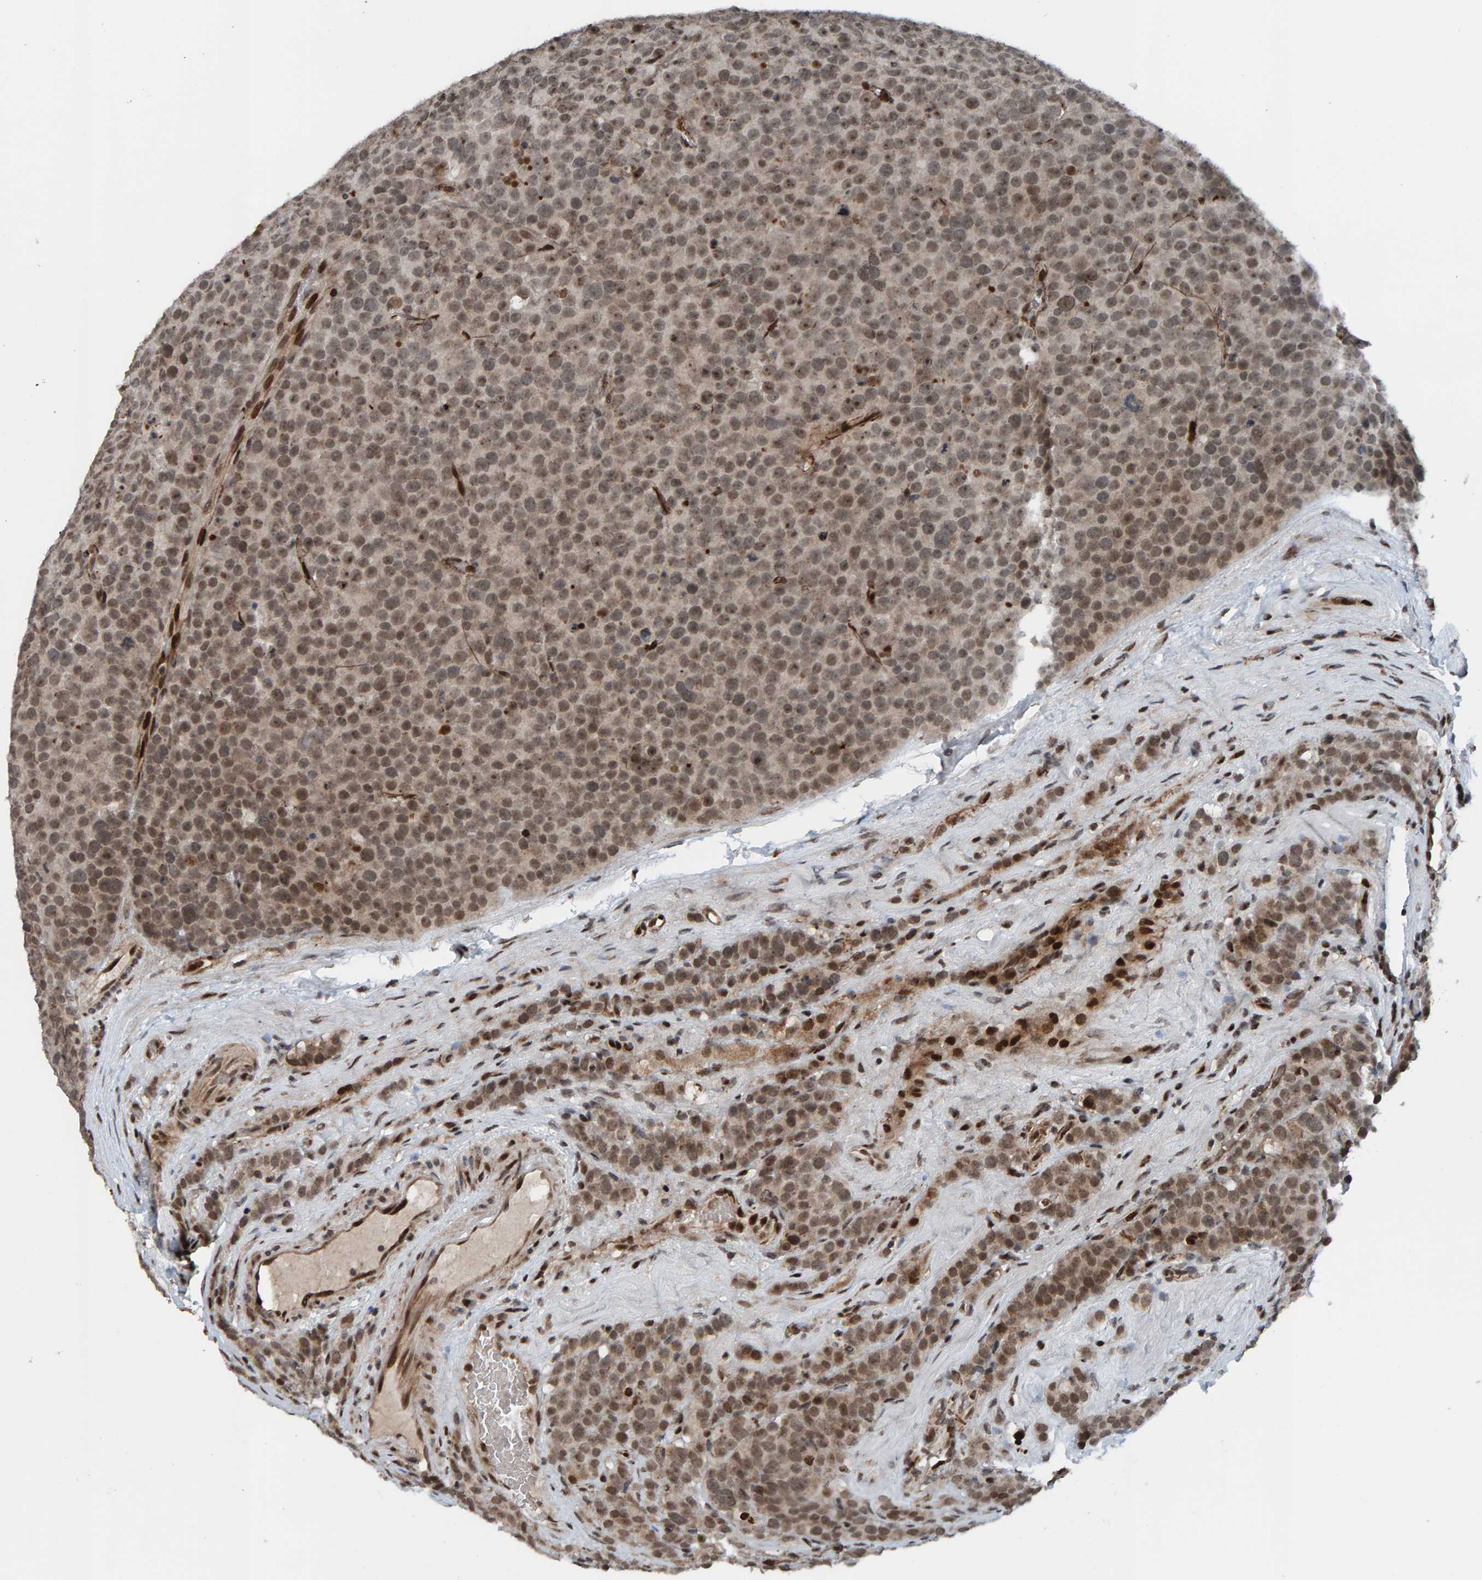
{"staining": {"intensity": "weak", "quantity": ">75%", "location": "nuclear"}, "tissue": "testis cancer", "cell_type": "Tumor cells", "image_type": "cancer", "snomed": [{"axis": "morphology", "description": "Seminoma, NOS"}, {"axis": "topography", "description": "Testis"}], "caption": "There is low levels of weak nuclear positivity in tumor cells of seminoma (testis), as demonstrated by immunohistochemical staining (brown color).", "gene": "ZNF366", "patient": {"sex": "male", "age": 71}}